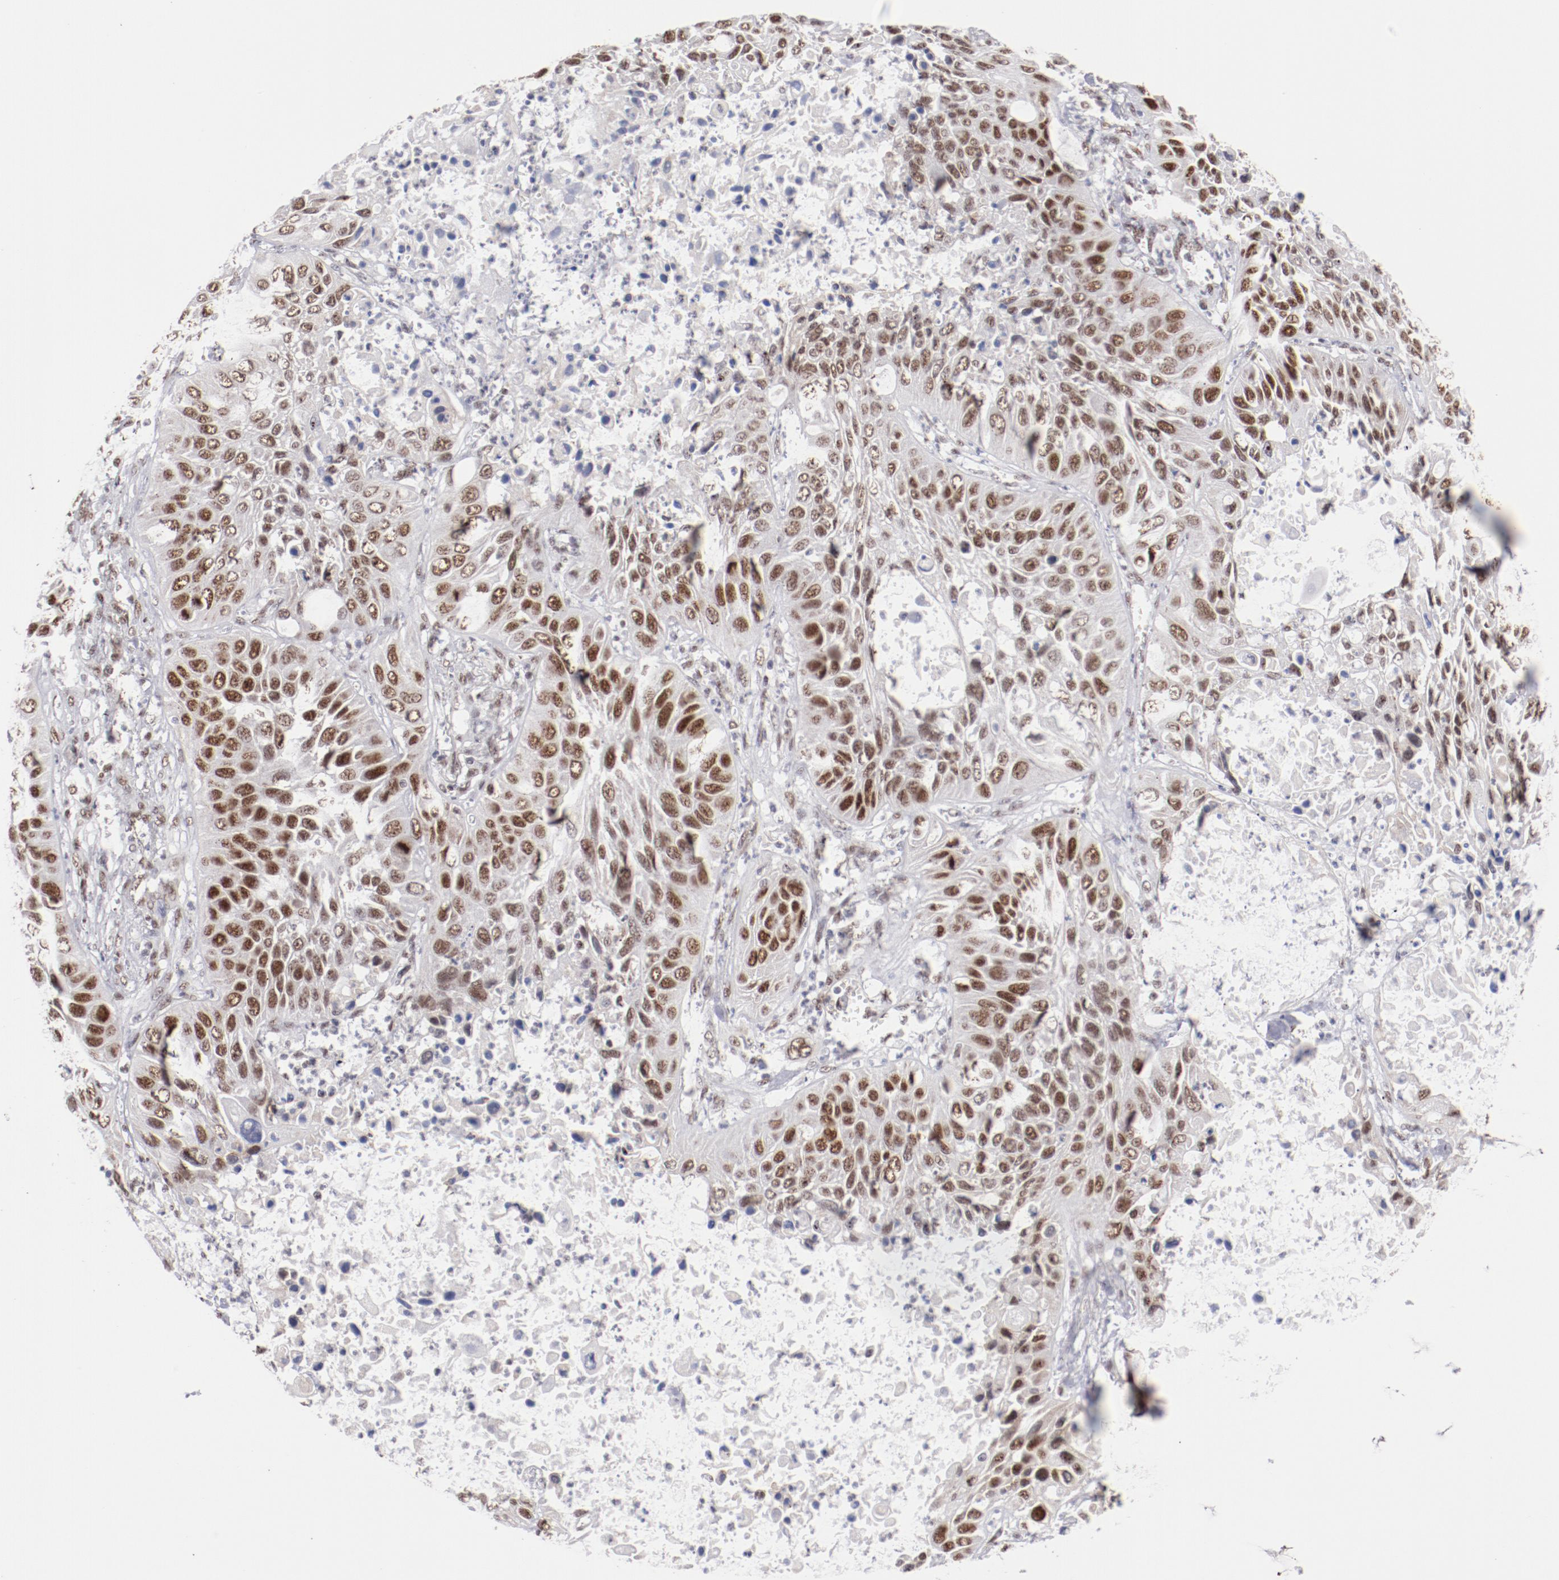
{"staining": {"intensity": "moderate", "quantity": ">75%", "location": "nuclear"}, "tissue": "lung cancer", "cell_type": "Tumor cells", "image_type": "cancer", "snomed": [{"axis": "morphology", "description": "Squamous cell carcinoma, NOS"}, {"axis": "topography", "description": "Lung"}], "caption": "Human lung cancer stained with a protein marker exhibits moderate staining in tumor cells.", "gene": "TFAP4", "patient": {"sex": "female", "age": 76}}